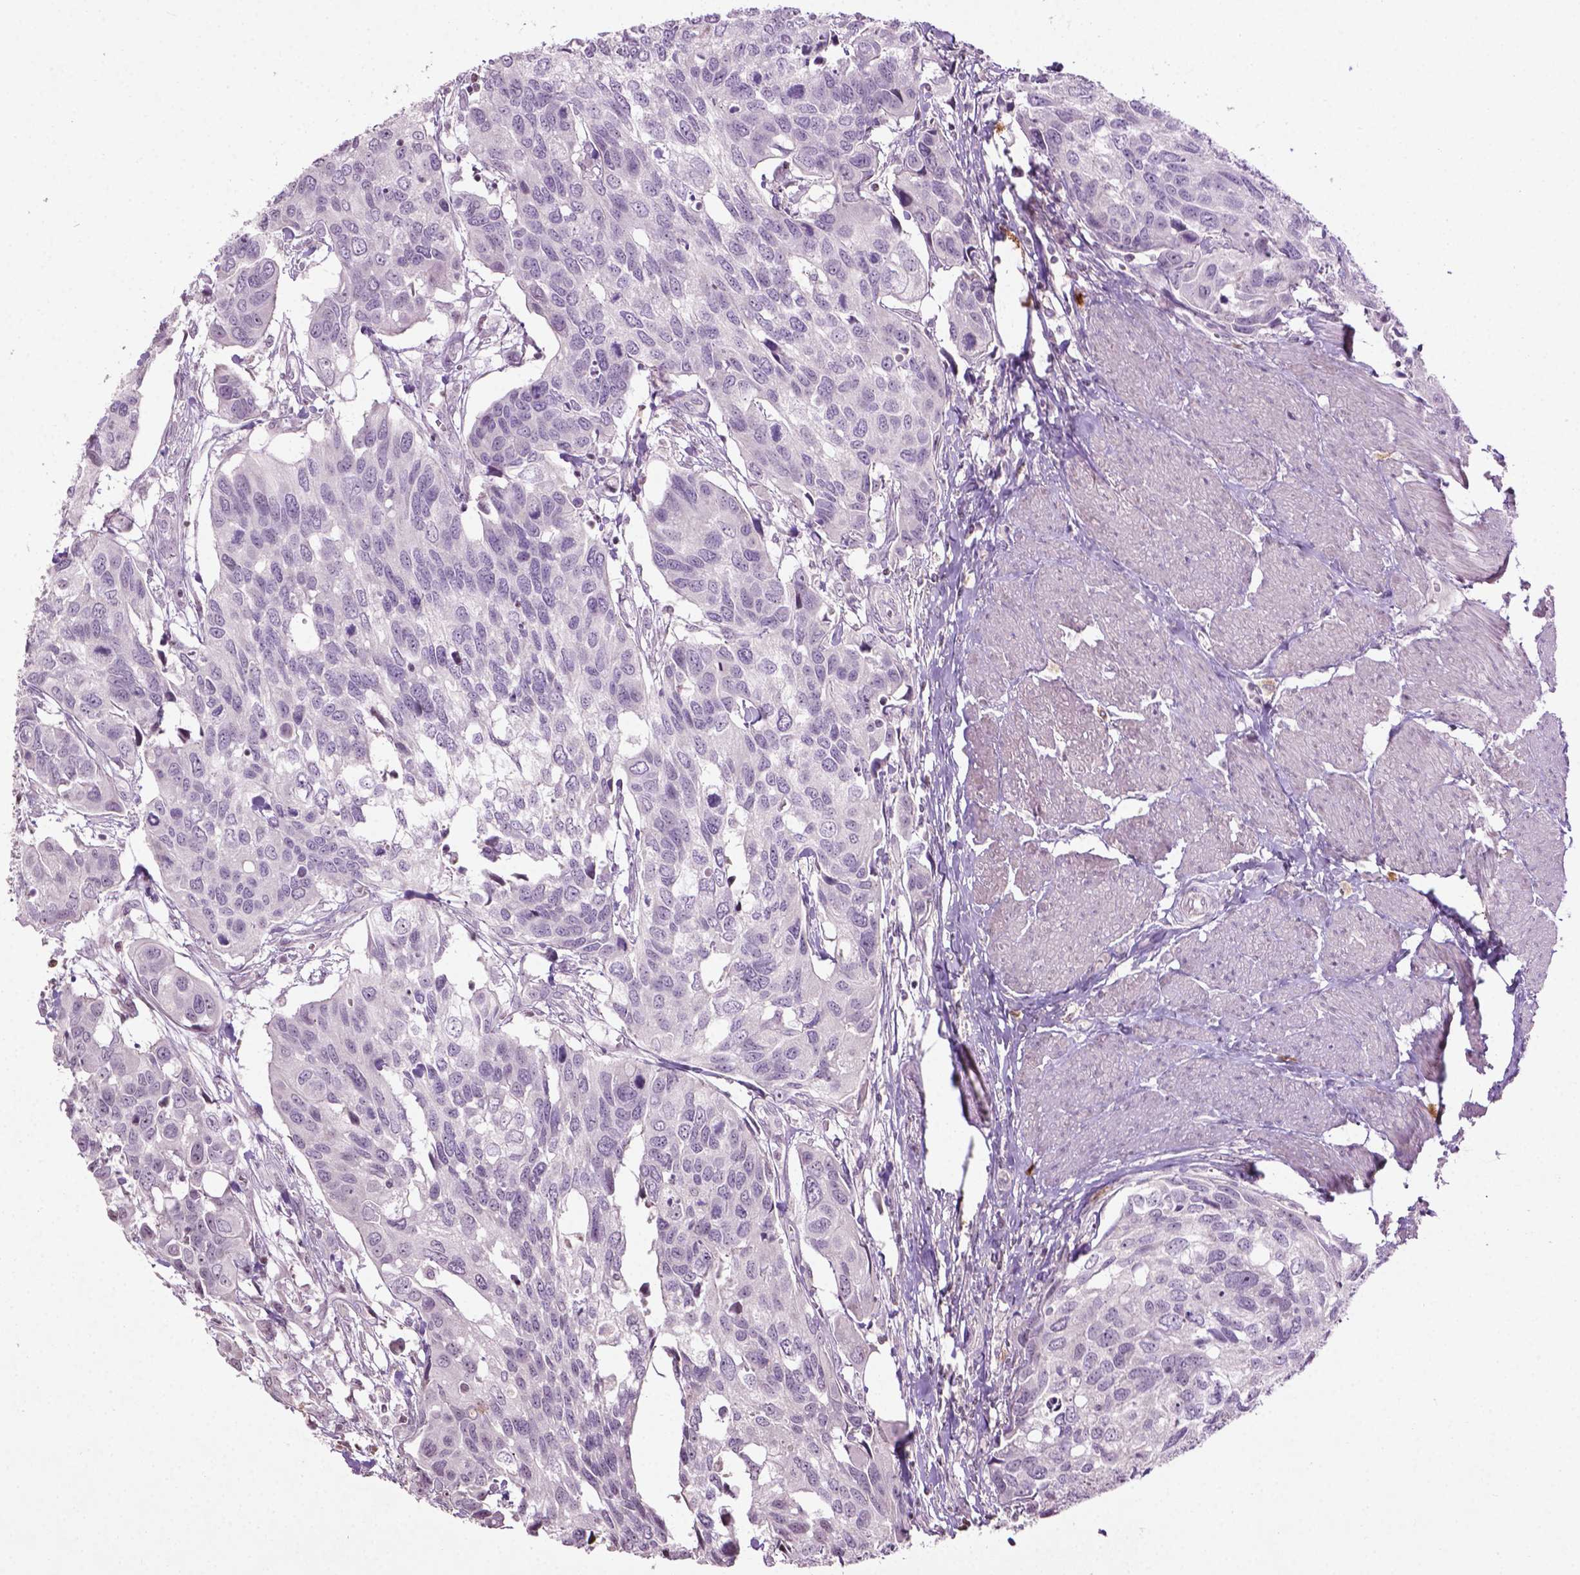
{"staining": {"intensity": "negative", "quantity": "none", "location": "none"}, "tissue": "urothelial cancer", "cell_type": "Tumor cells", "image_type": "cancer", "snomed": [{"axis": "morphology", "description": "Urothelial carcinoma, High grade"}, {"axis": "topography", "description": "Urinary bladder"}], "caption": "Image shows no significant protein positivity in tumor cells of urothelial cancer.", "gene": "NTNG2", "patient": {"sex": "male", "age": 60}}